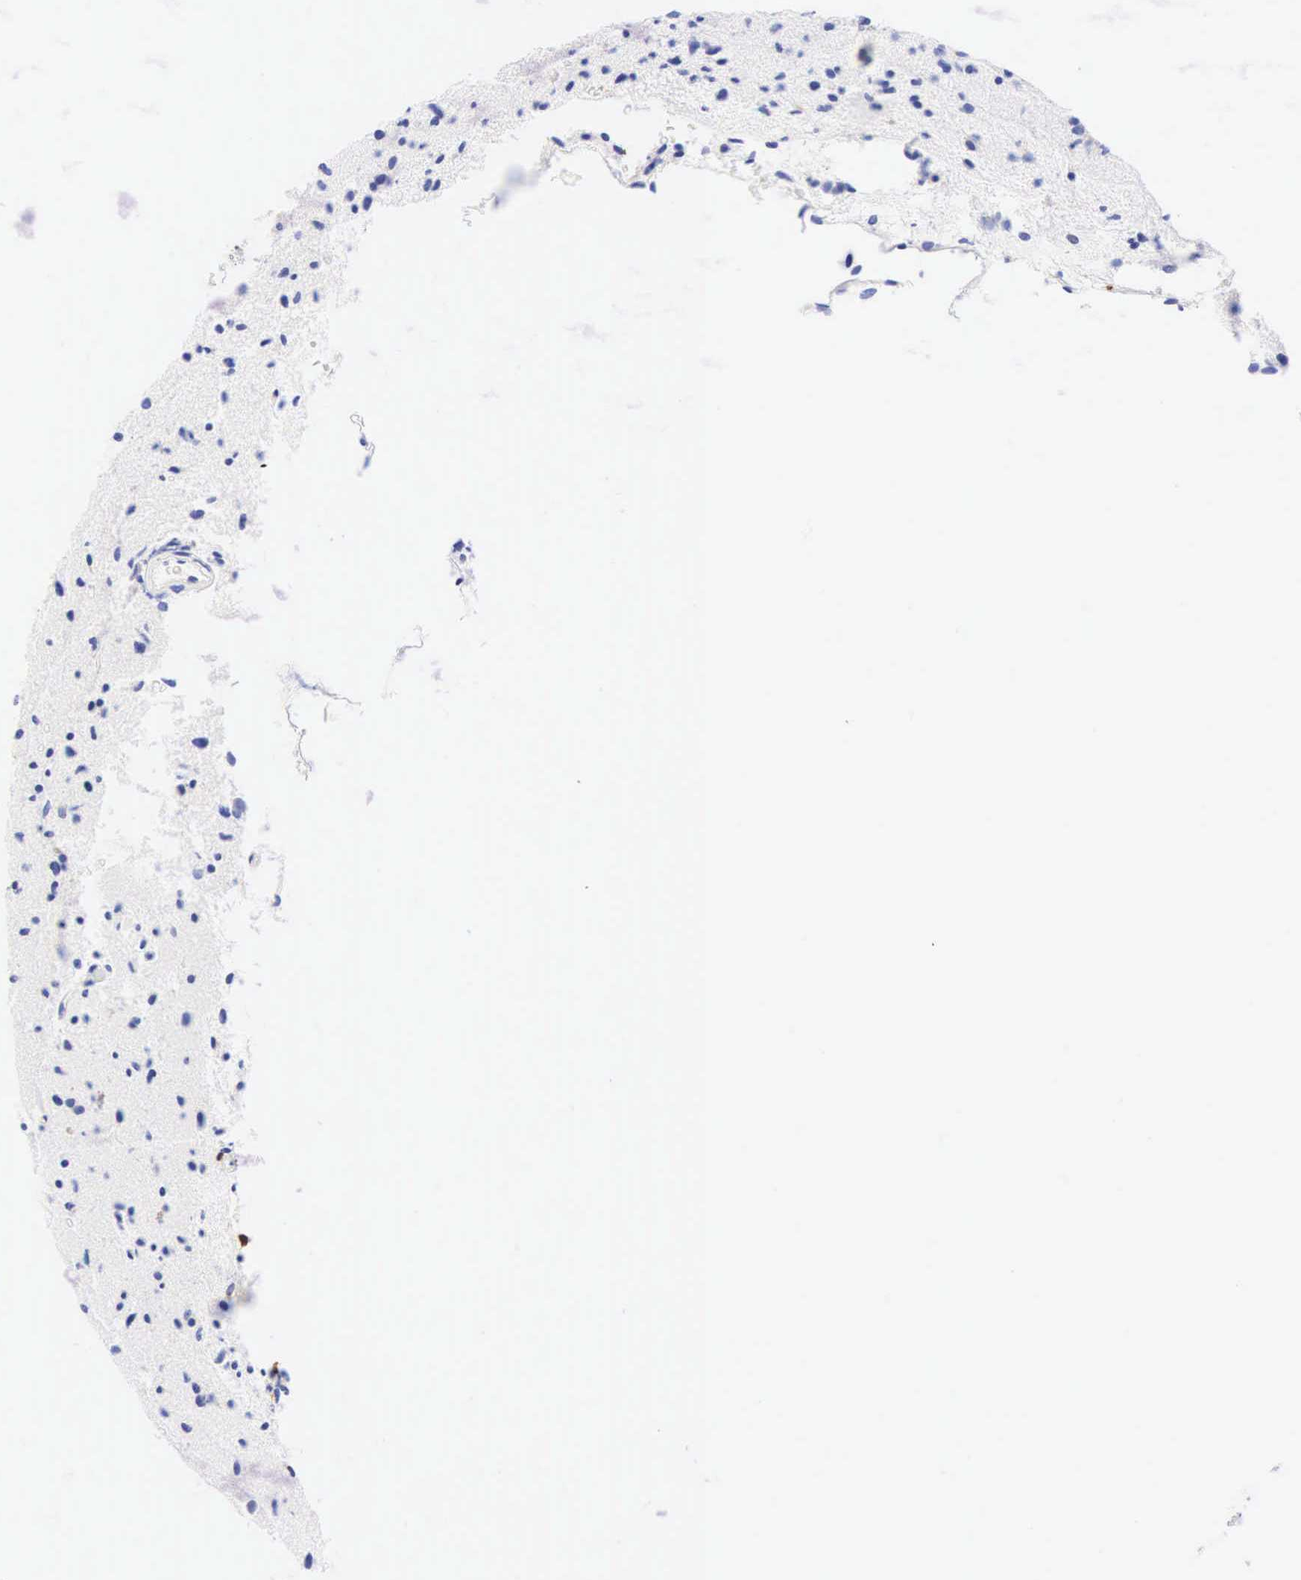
{"staining": {"intensity": "negative", "quantity": "none", "location": "none"}, "tissue": "glioma", "cell_type": "Tumor cells", "image_type": "cancer", "snomed": [{"axis": "morphology", "description": "Glioma, malignant, Low grade"}, {"axis": "topography", "description": "Brain"}], "caption": "Tumor cells show no significant expression in glioma.", "gene": "CD8A", "patient": {"sex": "female", "age": 46}}